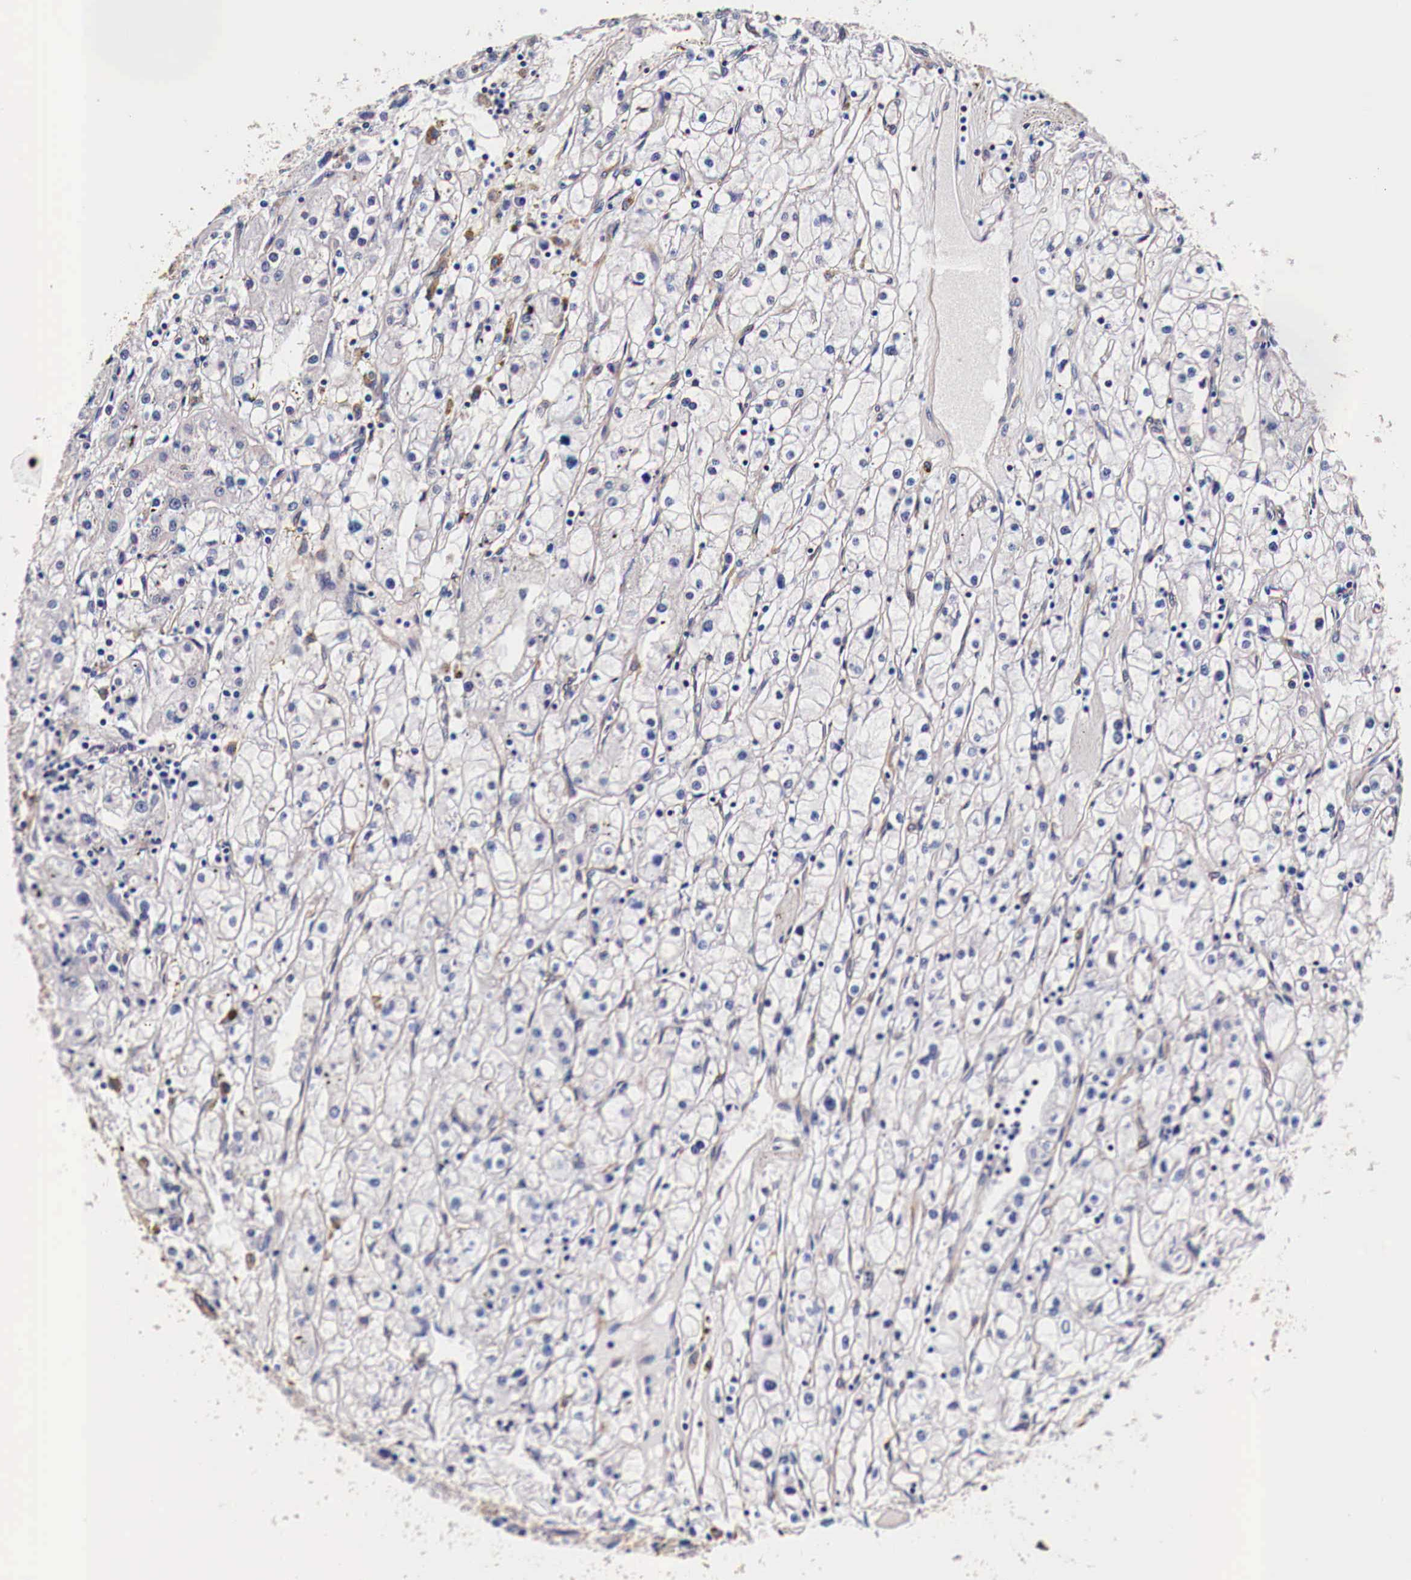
{"staining": {"intensity": "negative", "quantity": "none", "location": "none"}, "tissue": "renal cancer", "cell_type": "Tumor cells", "image_type": "cancer", "snomed": [{"axis": "morphology", "description": "Adenocarcinoma, NOS"}, {"axis": "topography", "description": "Kidney"}], "caption": "Immunohistochemical staining of human renal adenocarcinoma shows no significant staining in tumor cells.", "gene": "HSPB1", "patient": {"sex": "male", "age": 56}}